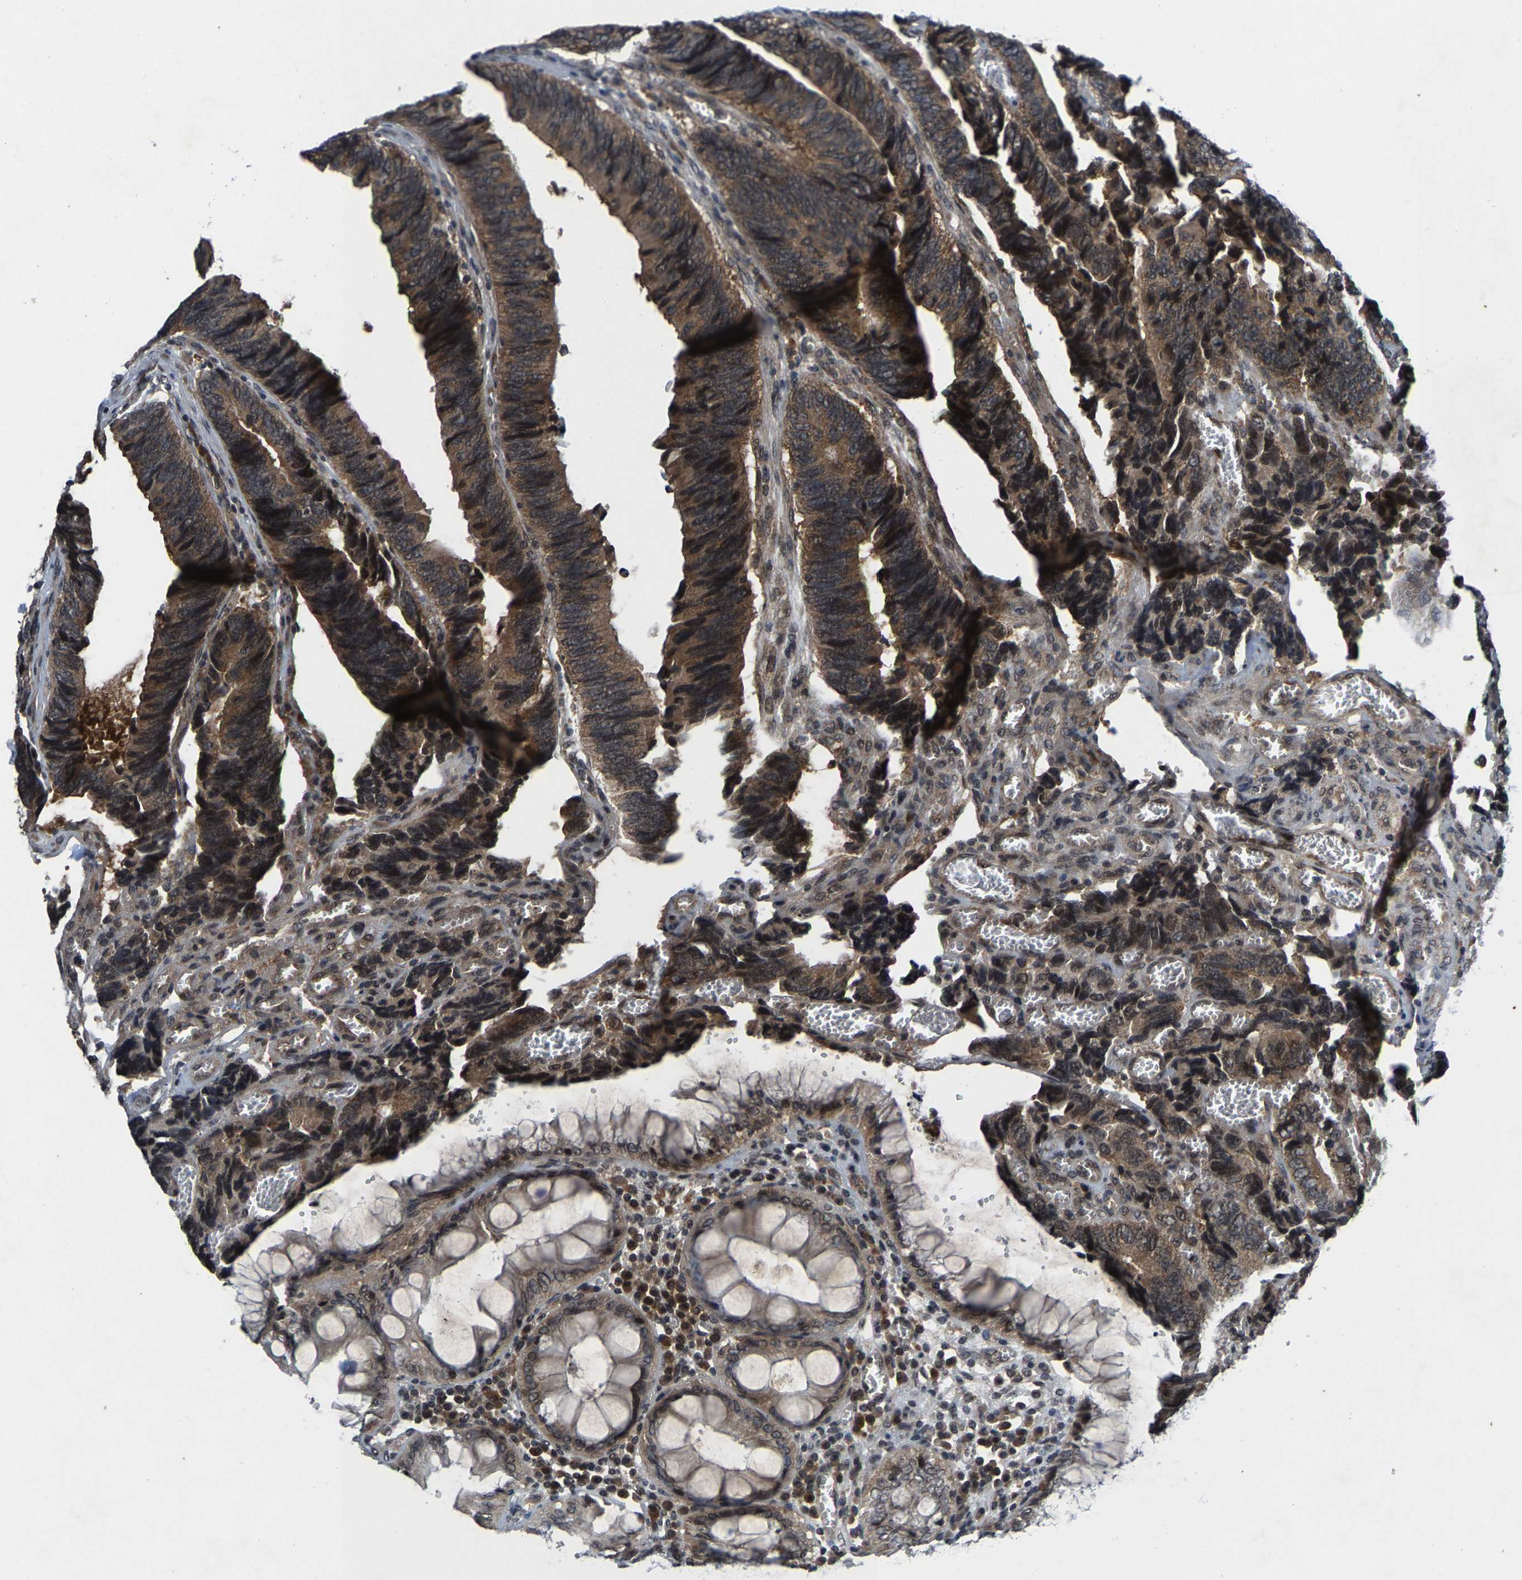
{"staining": {"intensity": "weak", "quantity": ">75%", "location": "cytoplasmic/membranous"}, "tissue": "colorectal cancer", "cell_type": "Tumor cells", "image_type": "cancer", "snomed": [{"axis": "morphology", "description": "Adenocarcinoma, NOS"}, {"axis": "topography", "description": "Colon"}], "caption": "Adenocarcinoma (colorectal) was stained to show a protein in brown. There is low levels of weak cytoplasmic/membranous staining in about >75% of tumor cells.", "gene": "HUWE1", "patient": {"sex": "male", "age": 72}}